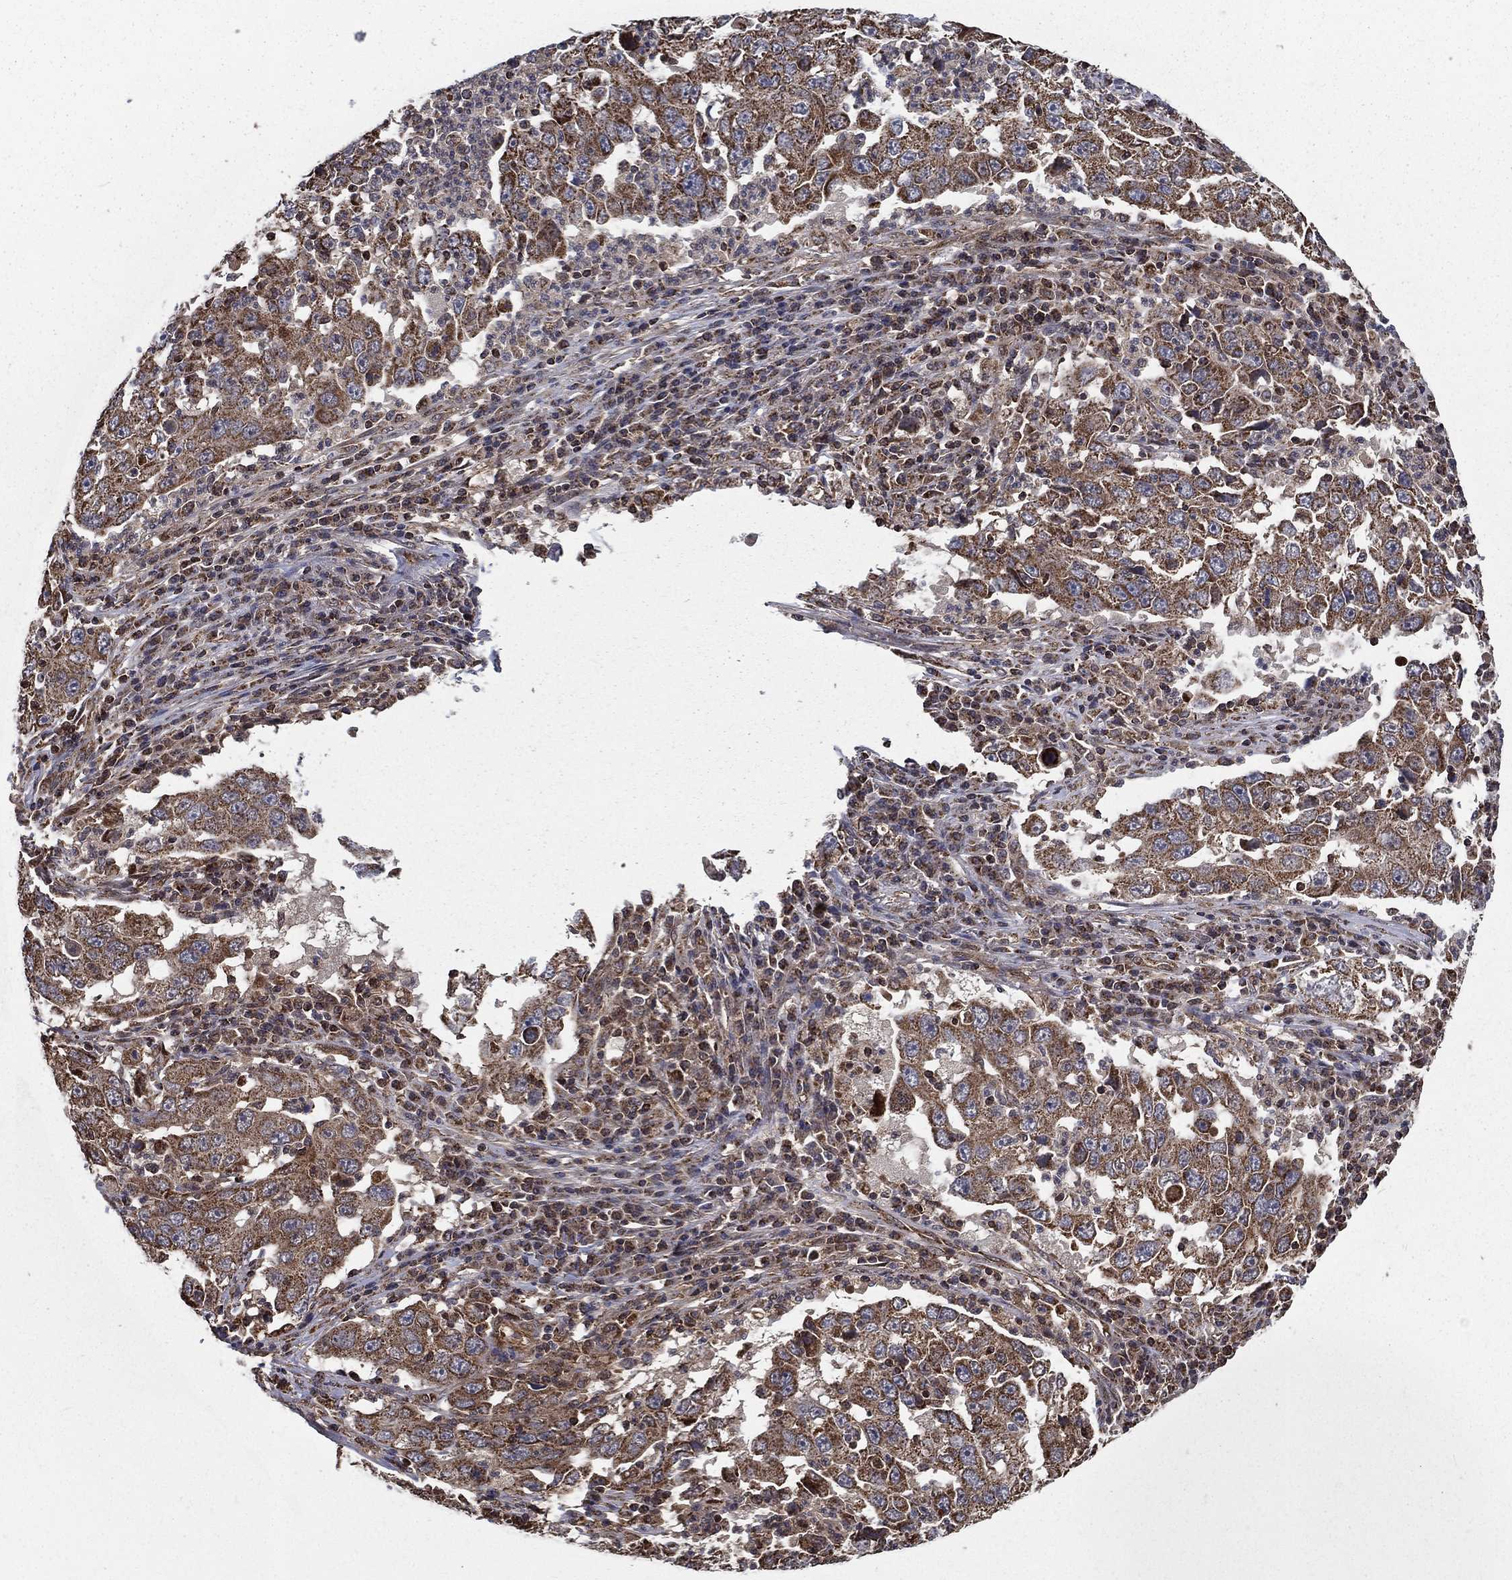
{"staining": {"intensity": "moderate", "quantity": ">75%", "location": "cytoplasmic/membranous"}, "tissue": "lung cancer", "cell_type": "Tumor cells", "image_type": "cancer", "snomed": [{"axis": "morphology", "description": "Adenocarcinoma, NOS"}, {"axis": "topography", "description": "Lung"}], "caption": "Protein staining by immunohistochemistry (IHC) demonstrates moderate cytoplasmic/membranous expression in approximately >75% of tumor cells in lung cancer.", "gene": "RIGI", "patient": {"sex": "male", "age": 73}}